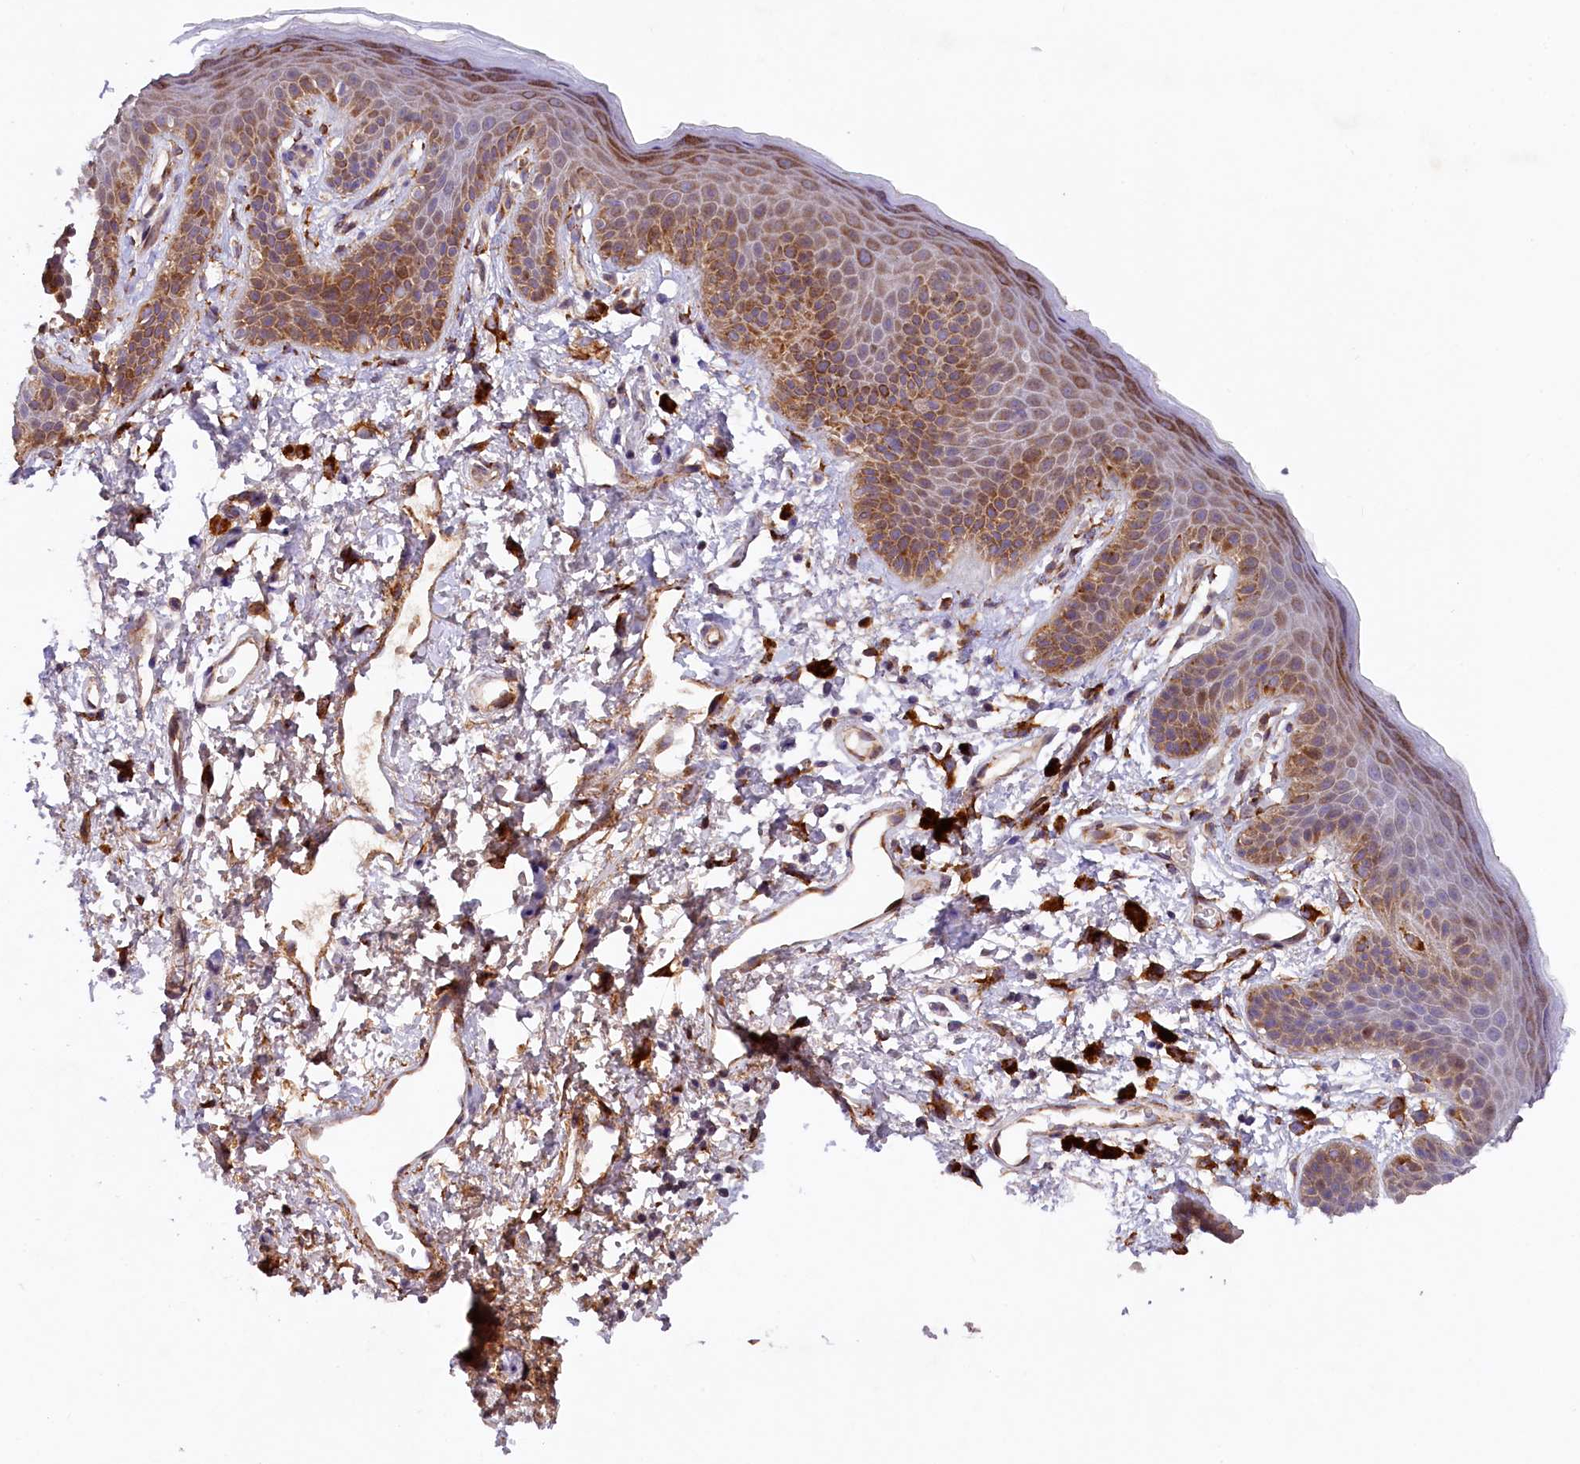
{"staining": {"intensity": "moderate", "quantity": ">75%", "location": "cytoplasmic/membranous"}, "tissue": "skin", "cell_type": "Epidermal cells", "image_type": "normal", "snomed": [{"axis": "morphology", "description": "Normal tissue, NOS"}, {"axis": "topography", "description": "Anal"}], "caption": "This is a micrograph of immunohistochemistry staining of normal skin, which shows moderate staining in the cytoplasmic/membranous of epidermal cells.", "gene": "SSC5D", "patient": {"sex": "female", "age": 46}}